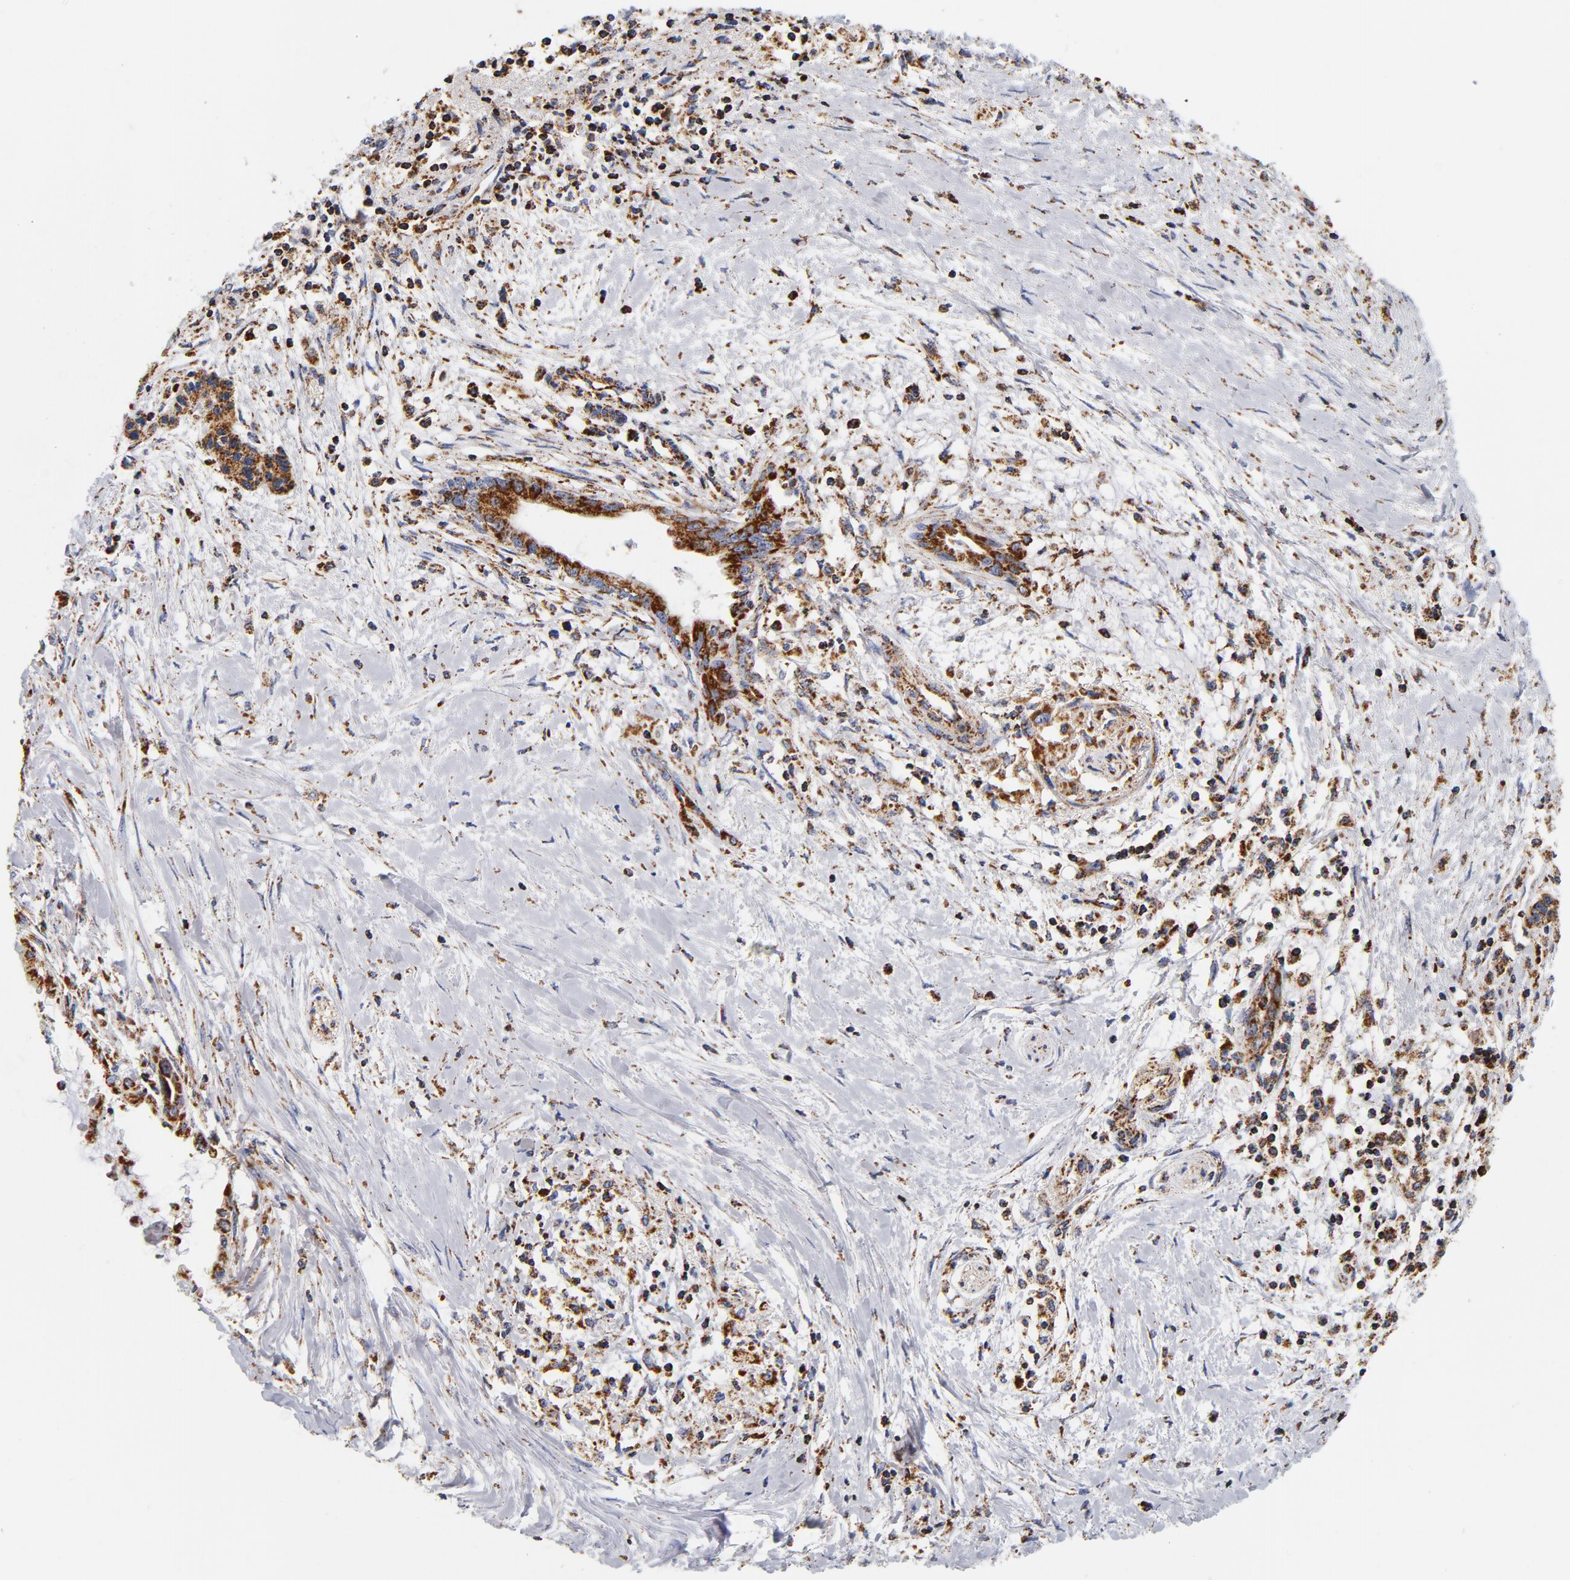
{"staining": {"intensity": "strong", "quantity": ">75%", "location": "cytoplasmic/membranous"}, "tissue": "pancreatic cancer", "cell_type": "Tumor cells", "image_type": "cancer", "snomed": [{"axis": "morphology", "description": "Adenocarcinoma, NOS"}, {"axis": "topography", "description": "Pancreas"}], "caption": "Tumor cells show high levels of strong cytoplasmic/membranous positivity in approximately >75% of cells in adenocarcinoma (pancreatic). (IHC, brightfield microscopy, high magnification).", "gene": "ECHS1", "patient": {"sex": "female", "age": 64}}